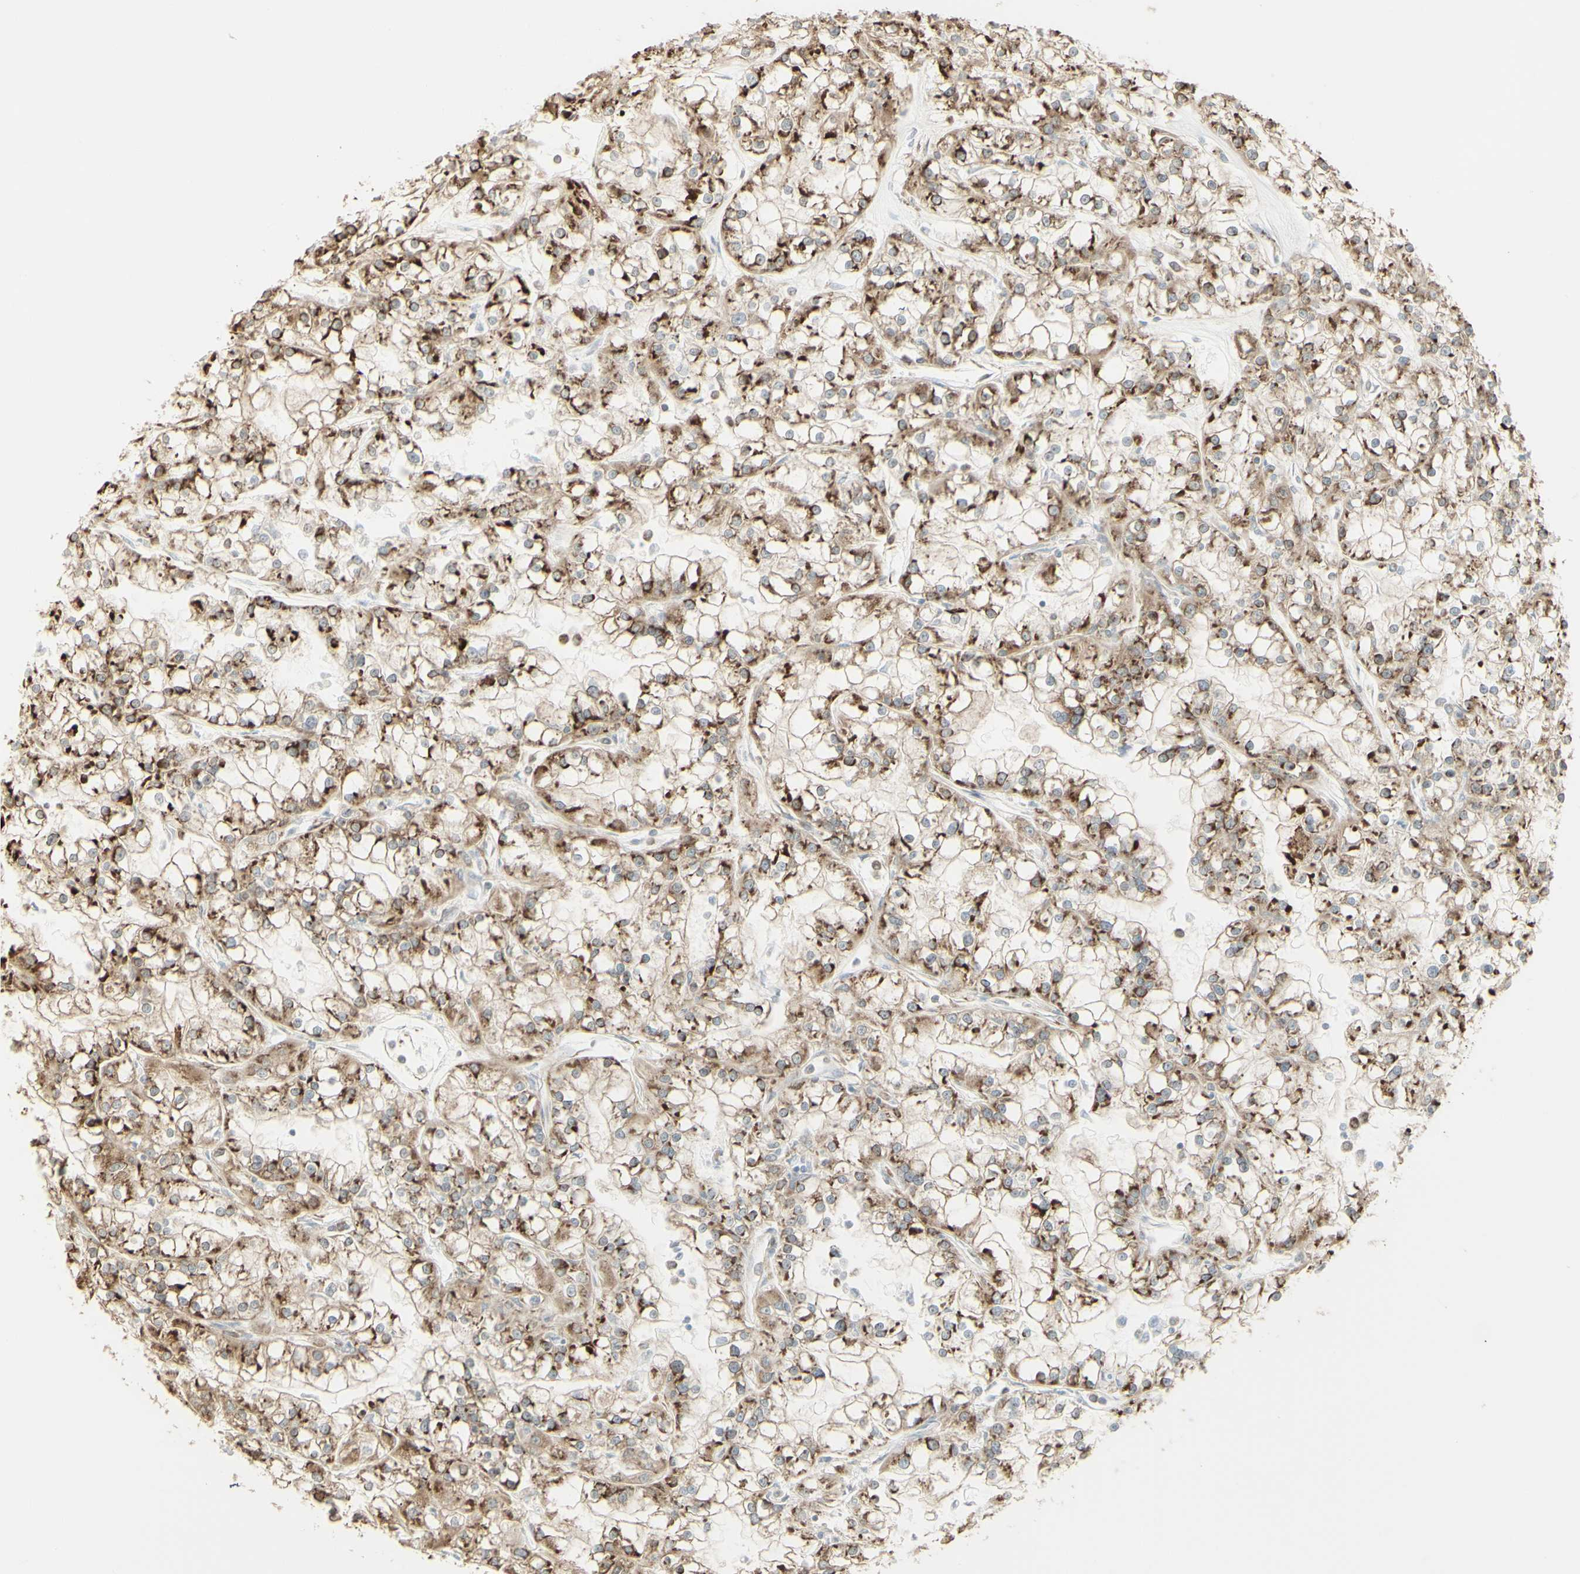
{"staining": {"intensity": "moderate", "quantity": "25%-75%", "location": "cytoplasmic/membranous"}, "tissue": "renal cancer", "cell_type": "Tumor cells", "image_type": "cancer", "snomed": [{"axis": "morphology", "description": "Adenocarcinoma, NOS"}, {"axis": "topography", "description": "Kidney"}], "caption": "Approximately 25%-75% of tumor cells in human renal adenocarcinoma display moderate cytoplasmic/membranous protein staining as visualized by brown immunohistochemical staining.", "gene": "EEF1B2", "patient": {"sex": "female", "age": 52}}